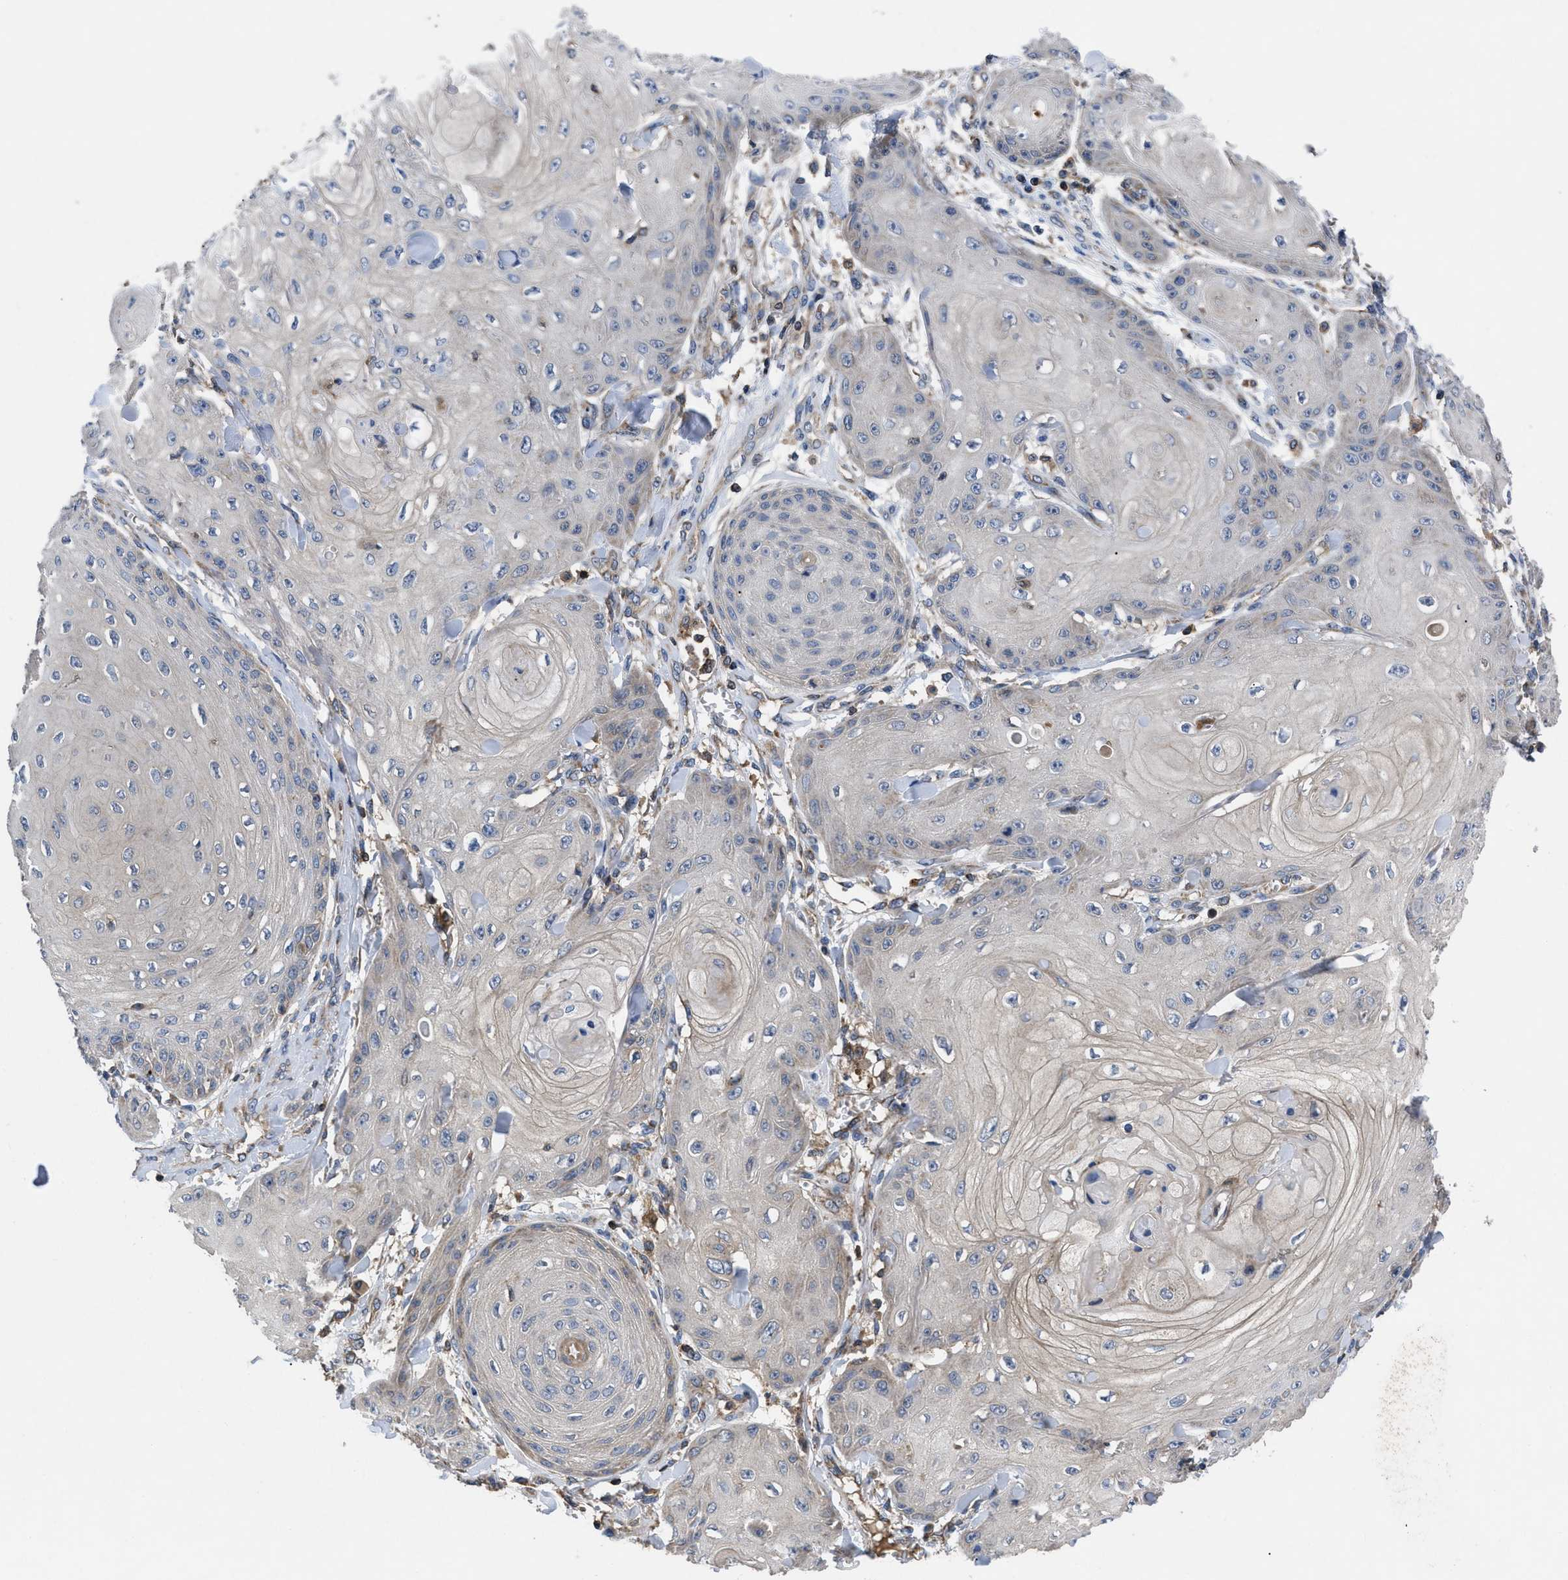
{"staining": {"intensity": "weak", "quantity": "<25%", "location": "cytoplasmic/membranous"}, "tissue": "skin cancer", "cell_type": "Tumor cells", "image_type": "cancer", "snomed": [{"axis": "morphology", "description": "Squamous cell carcinoma, NOS"}, {"axis": "topography", "description": "Skin"}], "caption": "Skin cancer (squamous cell carcinoma) stained for a protein using IHC exhibits no expression tumor cells.", "gene": "YBEY", "patient": {"sex": "male", "age": 74}}